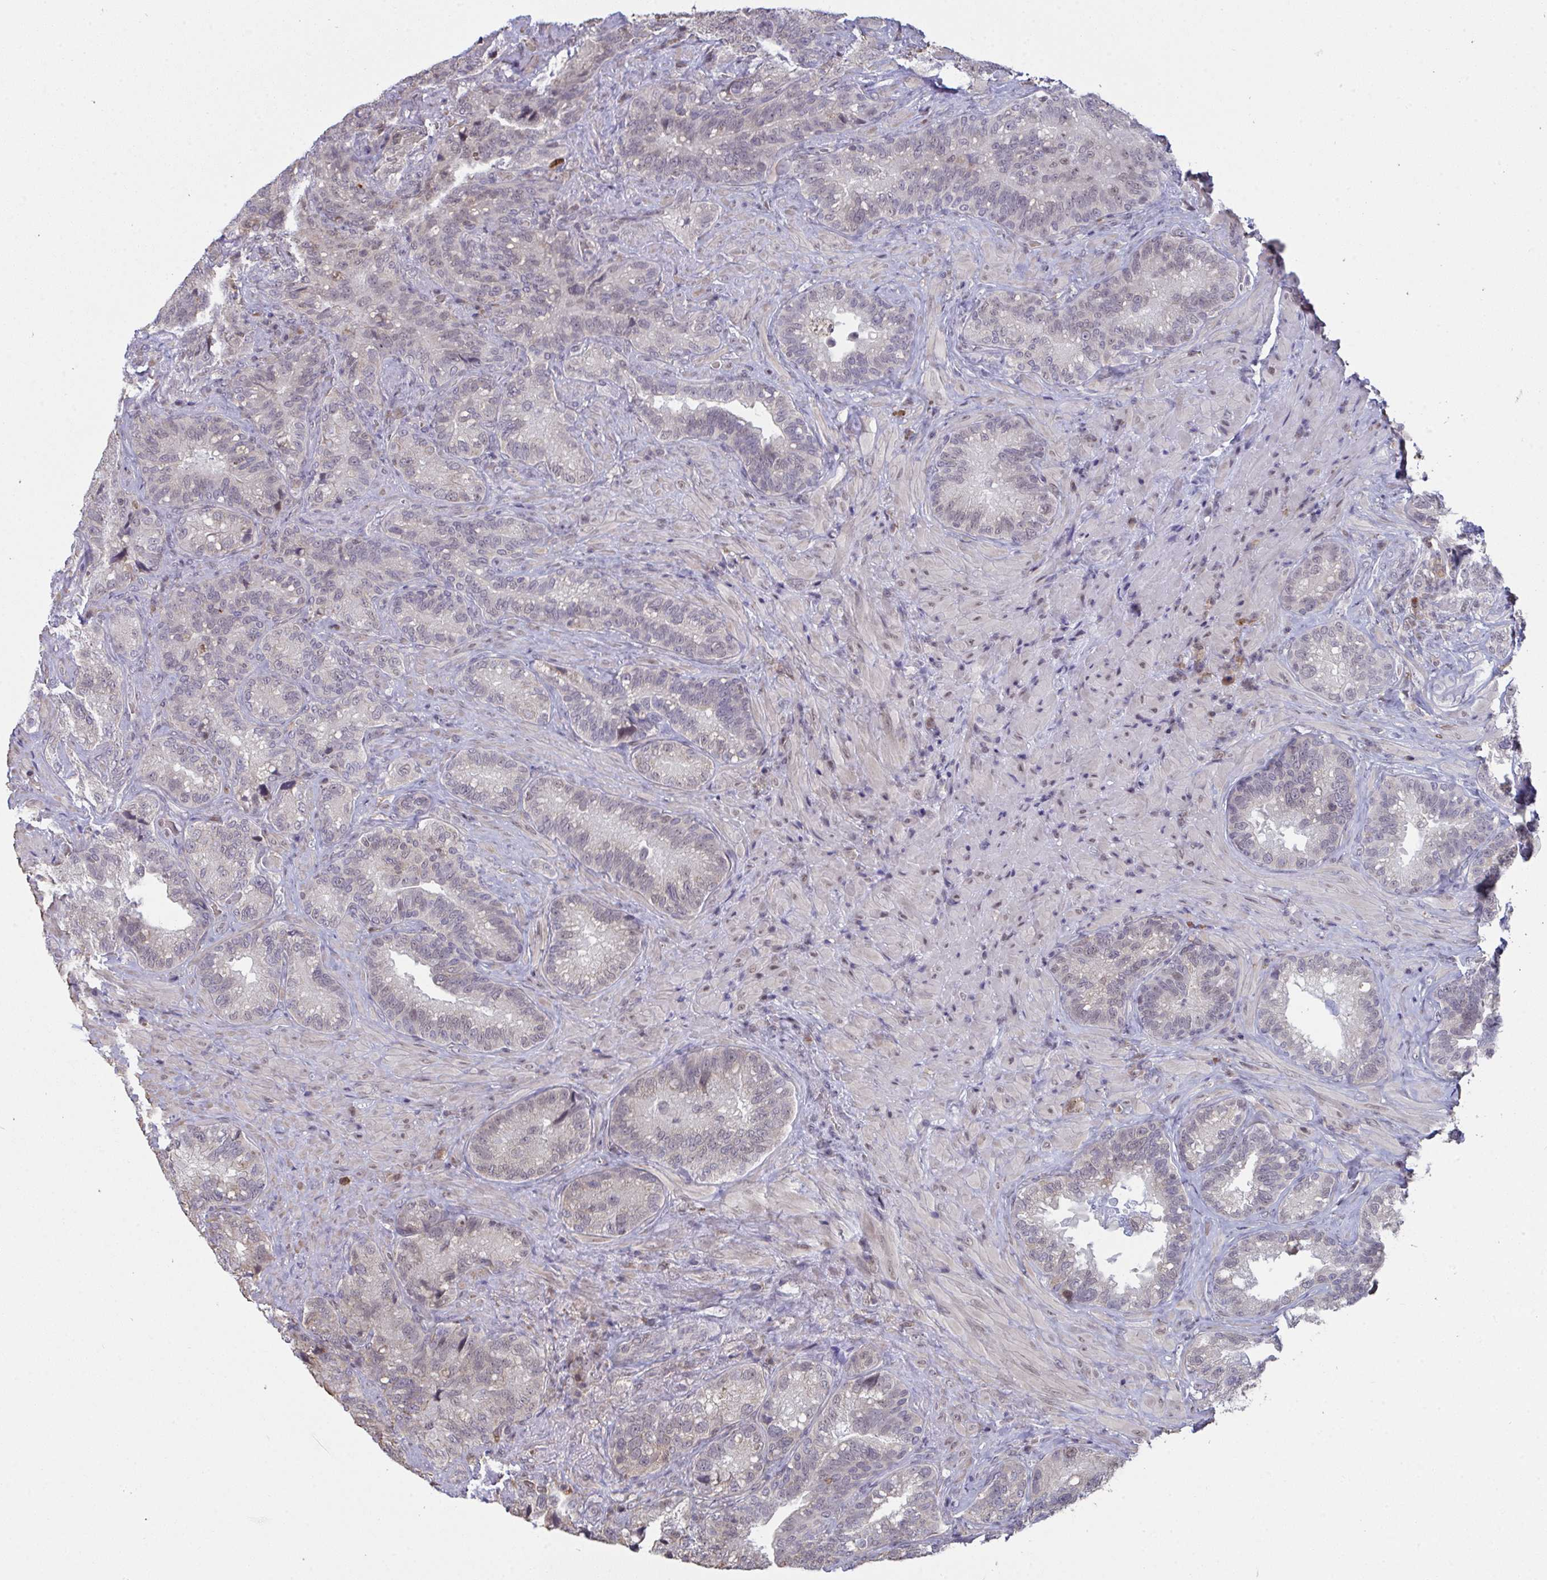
{"staining": {"intensity": "weak", "quantity": "<25%", "location": "cytoplasmic/membranous,nuclear"}, "tissue": "seminal vesicle", "cell_type": "Glandular cells", "image_type": "normal", "snomed": [{"axis": "morphology", "description": "Normal tissue, NOS"}, {"axis": "topography", "description": "Seminal veicle"}], "caption": "IHC histopathology image of normal human seminal vesicle stained for a protein (brown), which exhibits no staining in glandular cells.", "gene": "SAP30", "patient": {"sex": "male", "age": 68}}